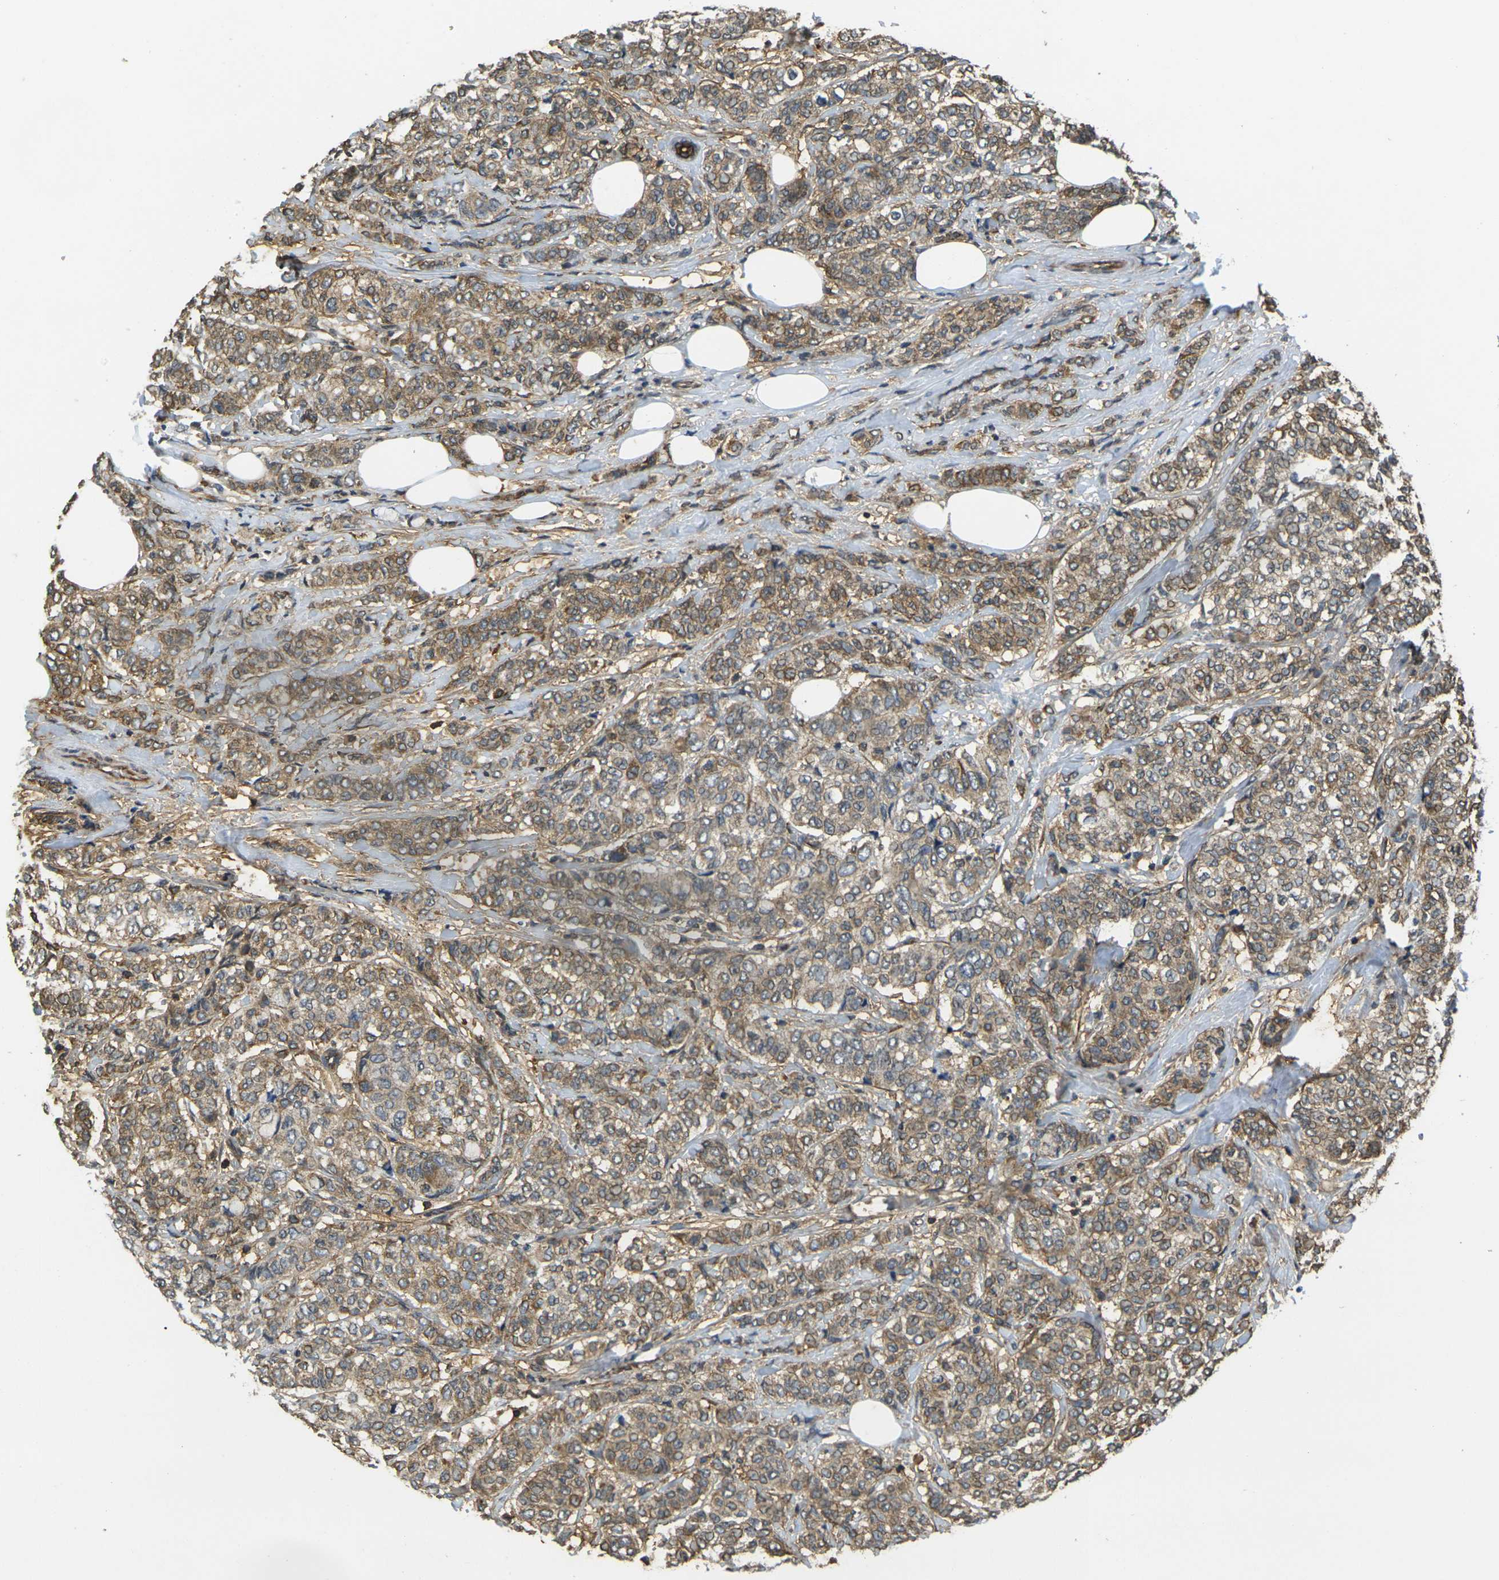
{"staining": {"intensity": "strong", "quantity": "25%-75%", "location": "cytoplasmic/membranous"}, "tissue": "breast cancer", "cell_type": "Tumor cells", "image_type": "cancer", "snomed": [{"axis": "morphology", "description": "Lobular carcinoma"}, {"axis": "topography", "description": "Breast"}], "caption": "Immunohistochemistry staining of breast cancer (lobular carcinoma), which reveals high levels of strong cytoplasmic/membranous positivity in about 25%-75% of tumor cells indicating strong cytoplasmic/membranous protein positivity. The staining was performed using DAB (brown) for protein detection and nuclei were counterstained in hematoxylin (blue).", "gene": "CAST", "patient": {"sex": "female", "age": 60}}